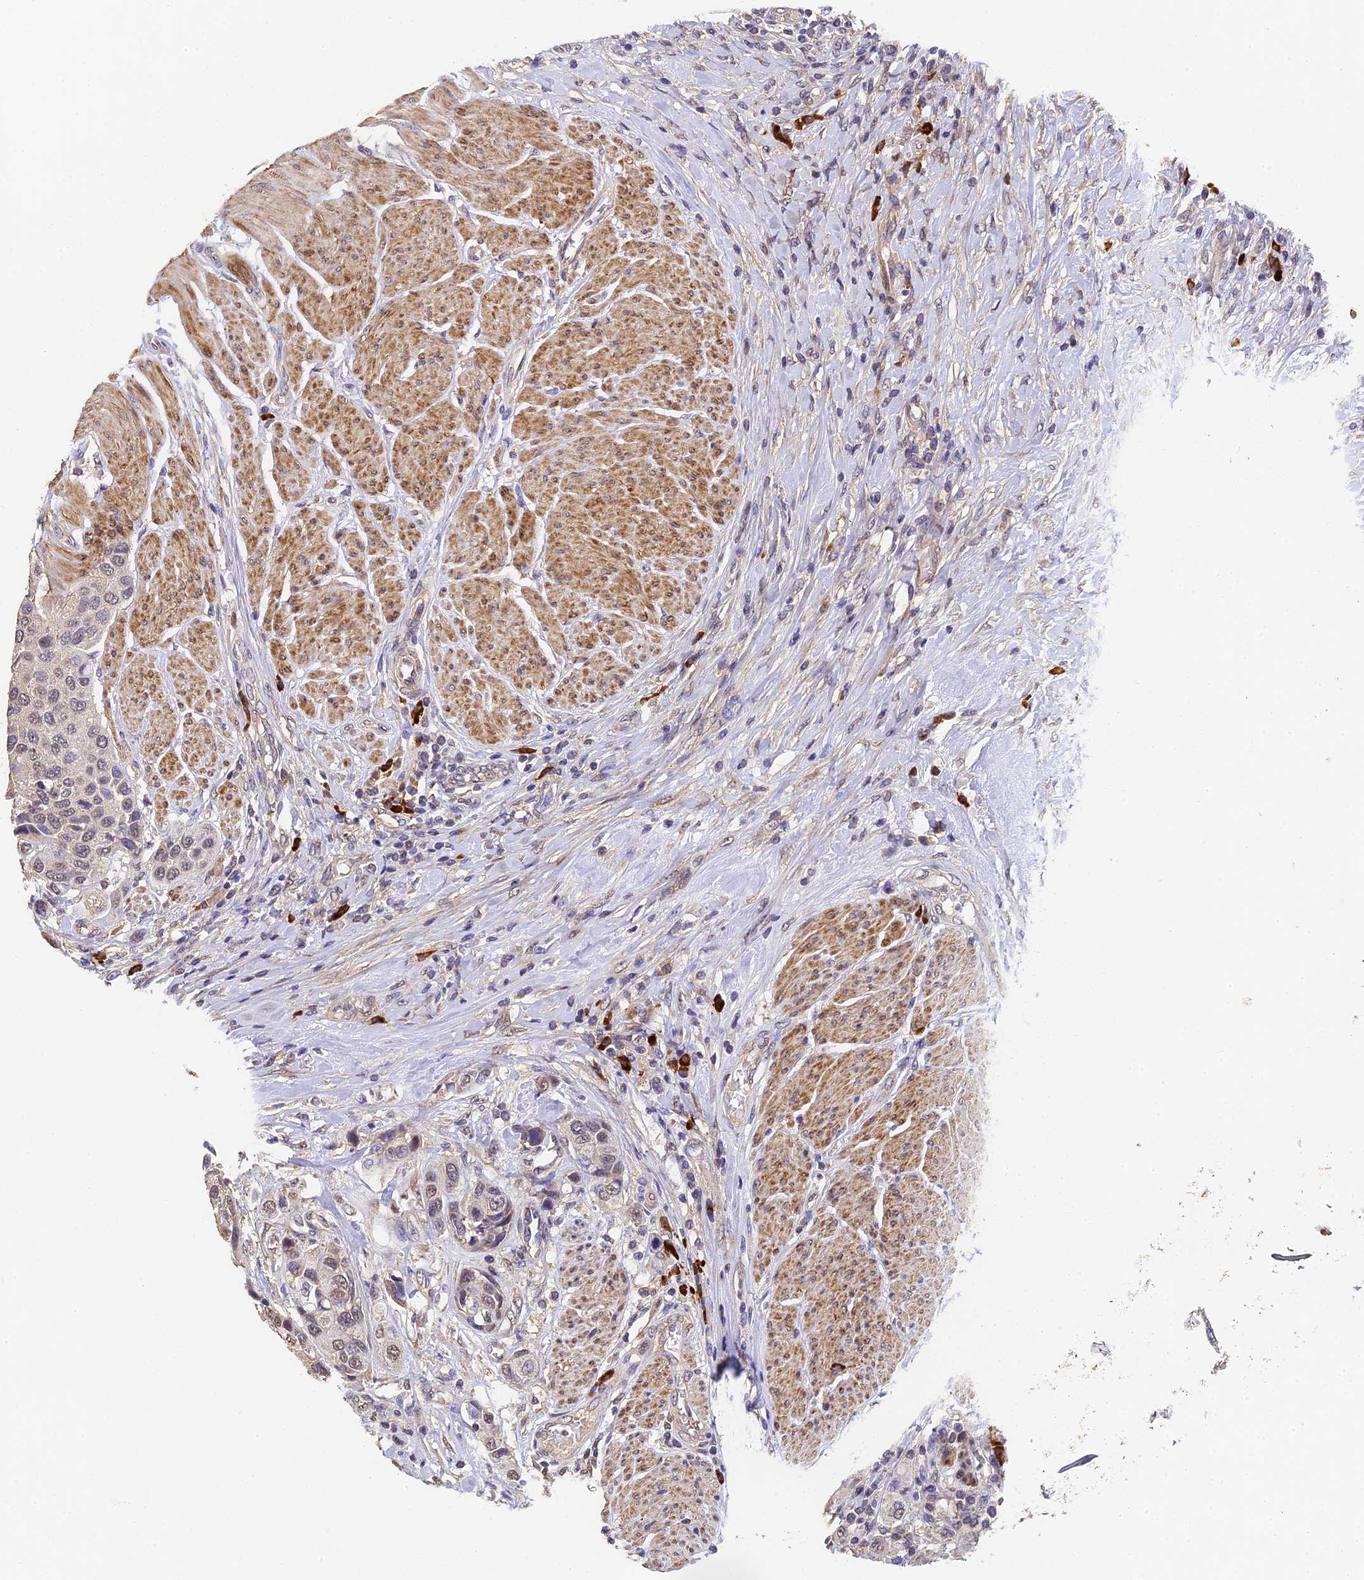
{"staining": {"intensity": "weak", "quantity": "25%-75%", "location": "nuclear"}, "tissue": "urothelial cancer", "cell_type": "Tumor cells", "image_type": "cancer", "snomed": [{"axis": "morphology", "description": "Urothelial carcinoma, High grade"}, {"axis": "topography", "description": "Urinary bladder"}], "caption": "Protein expression analysis of human urothelial carcinoma (high-grade) reveals weak nuclear expression in about 25%-75% of tumor cells. (Stains: DAB (3,3'-diaminobenzidine) in brown, nuclei in blue, Microscopy: brightfield microscopy at high magnification).", "gene": "SLC11A1", "patient": {"sex": "male", "age": 50}}